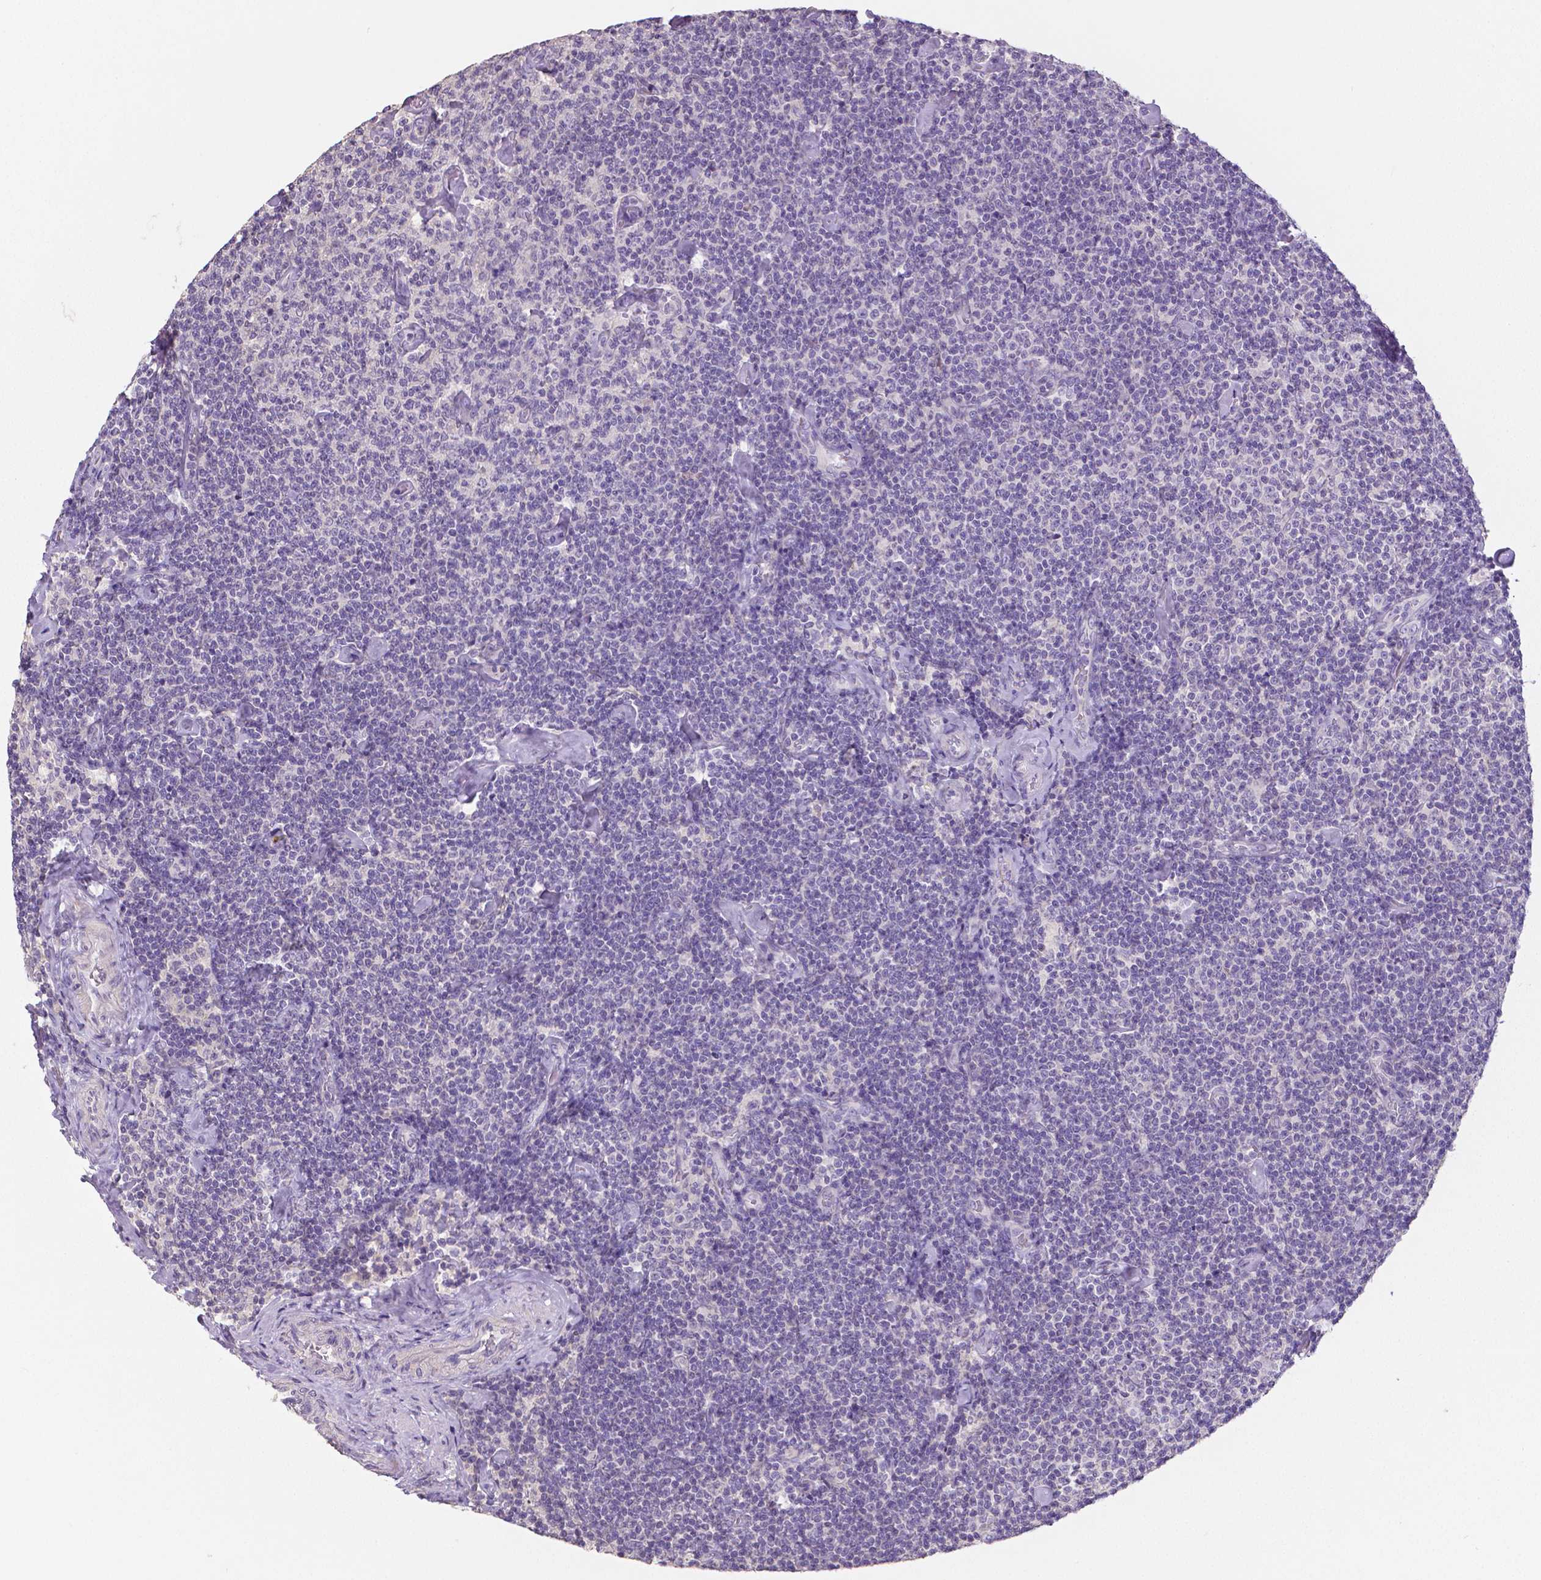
{"staining": {"intensity": "negative", "quantity": "none", "location": "none"}, "tissue": "lymphoma", "cell_type": "Tumor cells", "image_type": "cancer", "snomed": [{"axis": "morphology", "description": "Malignant lymphoma, non-Hodgkin's type, Low grade"}, {"axis": "topography", "description": "Lymph node"}], "caption": "The image reveals no significant expression in tumor cells of low-grade malignant lymphoma, non-Hodgkin's type.", "gene": "CRMP1", "patient": {"sex": "male", "age": 81}}